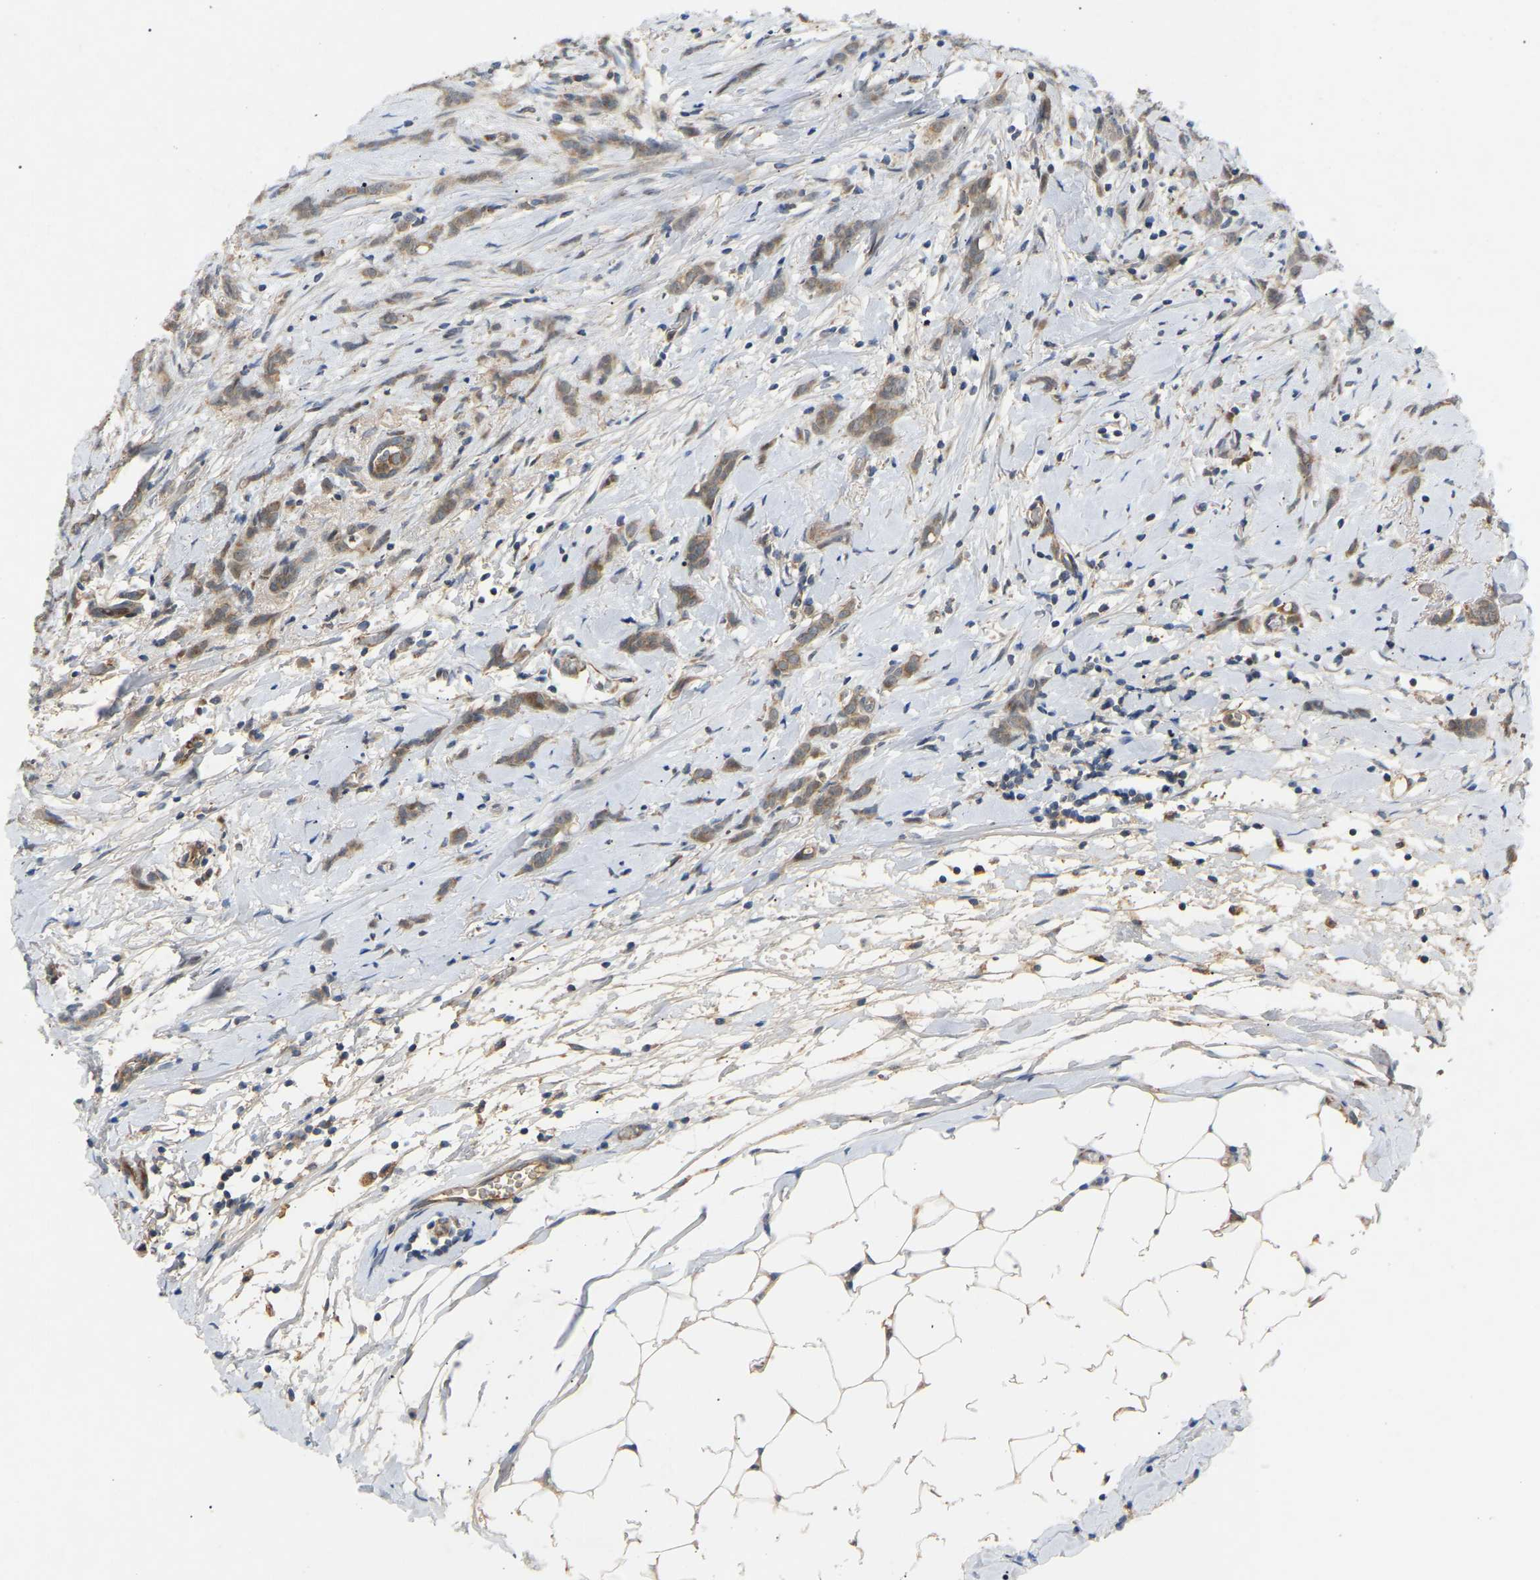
{"staining": {"intensity": "weak", "quantity": ">75%", "location": "cytoplasmic/membranous"}, "tissue": "breast cancer", "cell_type": "Tumor cells", "image_type": "cancer", "snomed": [{"axis": "morphology", "description": "Lobular carcinoma, in situ"}, {"axis": "morphology", "description": "Lobular carcinoma"}, {"axis": "topography", "description": "Breast"}], "caption": "The image reveals immunohistochemical staining of breast cancer. There is weak cytoplasmic/membranous positivity is identified in about >75% of tumor cells.", "gene": "PTCD1", "patient": {"sex": "female", "age": 41}}